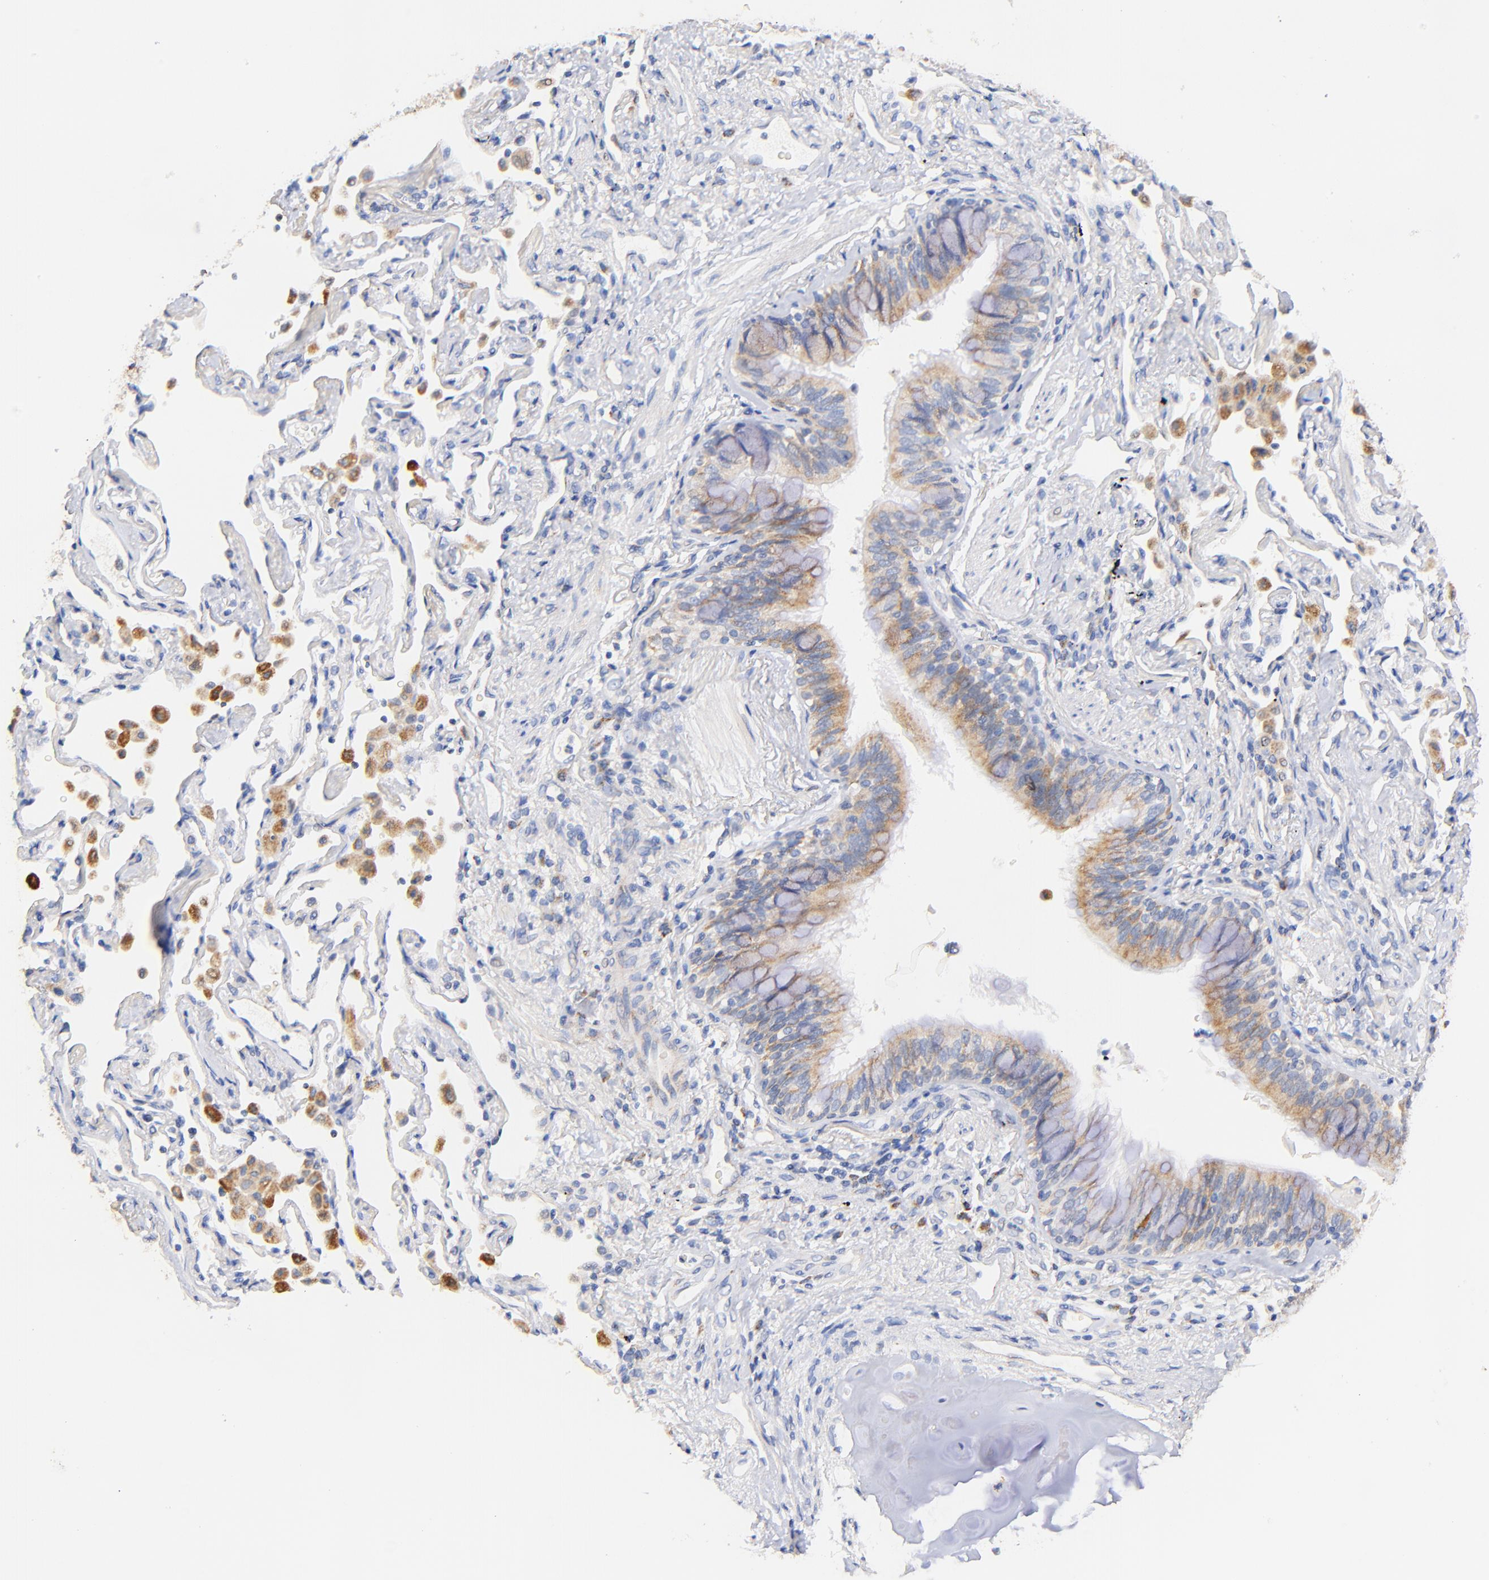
{"staining": {"intensity": "moderate", "quantity": "25%-75%", "location": "cytoplasmic/membranous"}, "tissue": "lung cancer", "cell_type": "Tumor cells", "image_type": "cancer", "snomed": [{"axis": "morphology", "description": "Squamous cell carcinoma, NOS"}, {"axis": "topography", "description": "Lung"}], "caption": "Lung cancer (squamous cell carcinoma) stained with a protein marker exhibits moderate staining in tumor cells.", "gene": "ATP5F1D", "patient": {"sex": "female", "age": 67}}